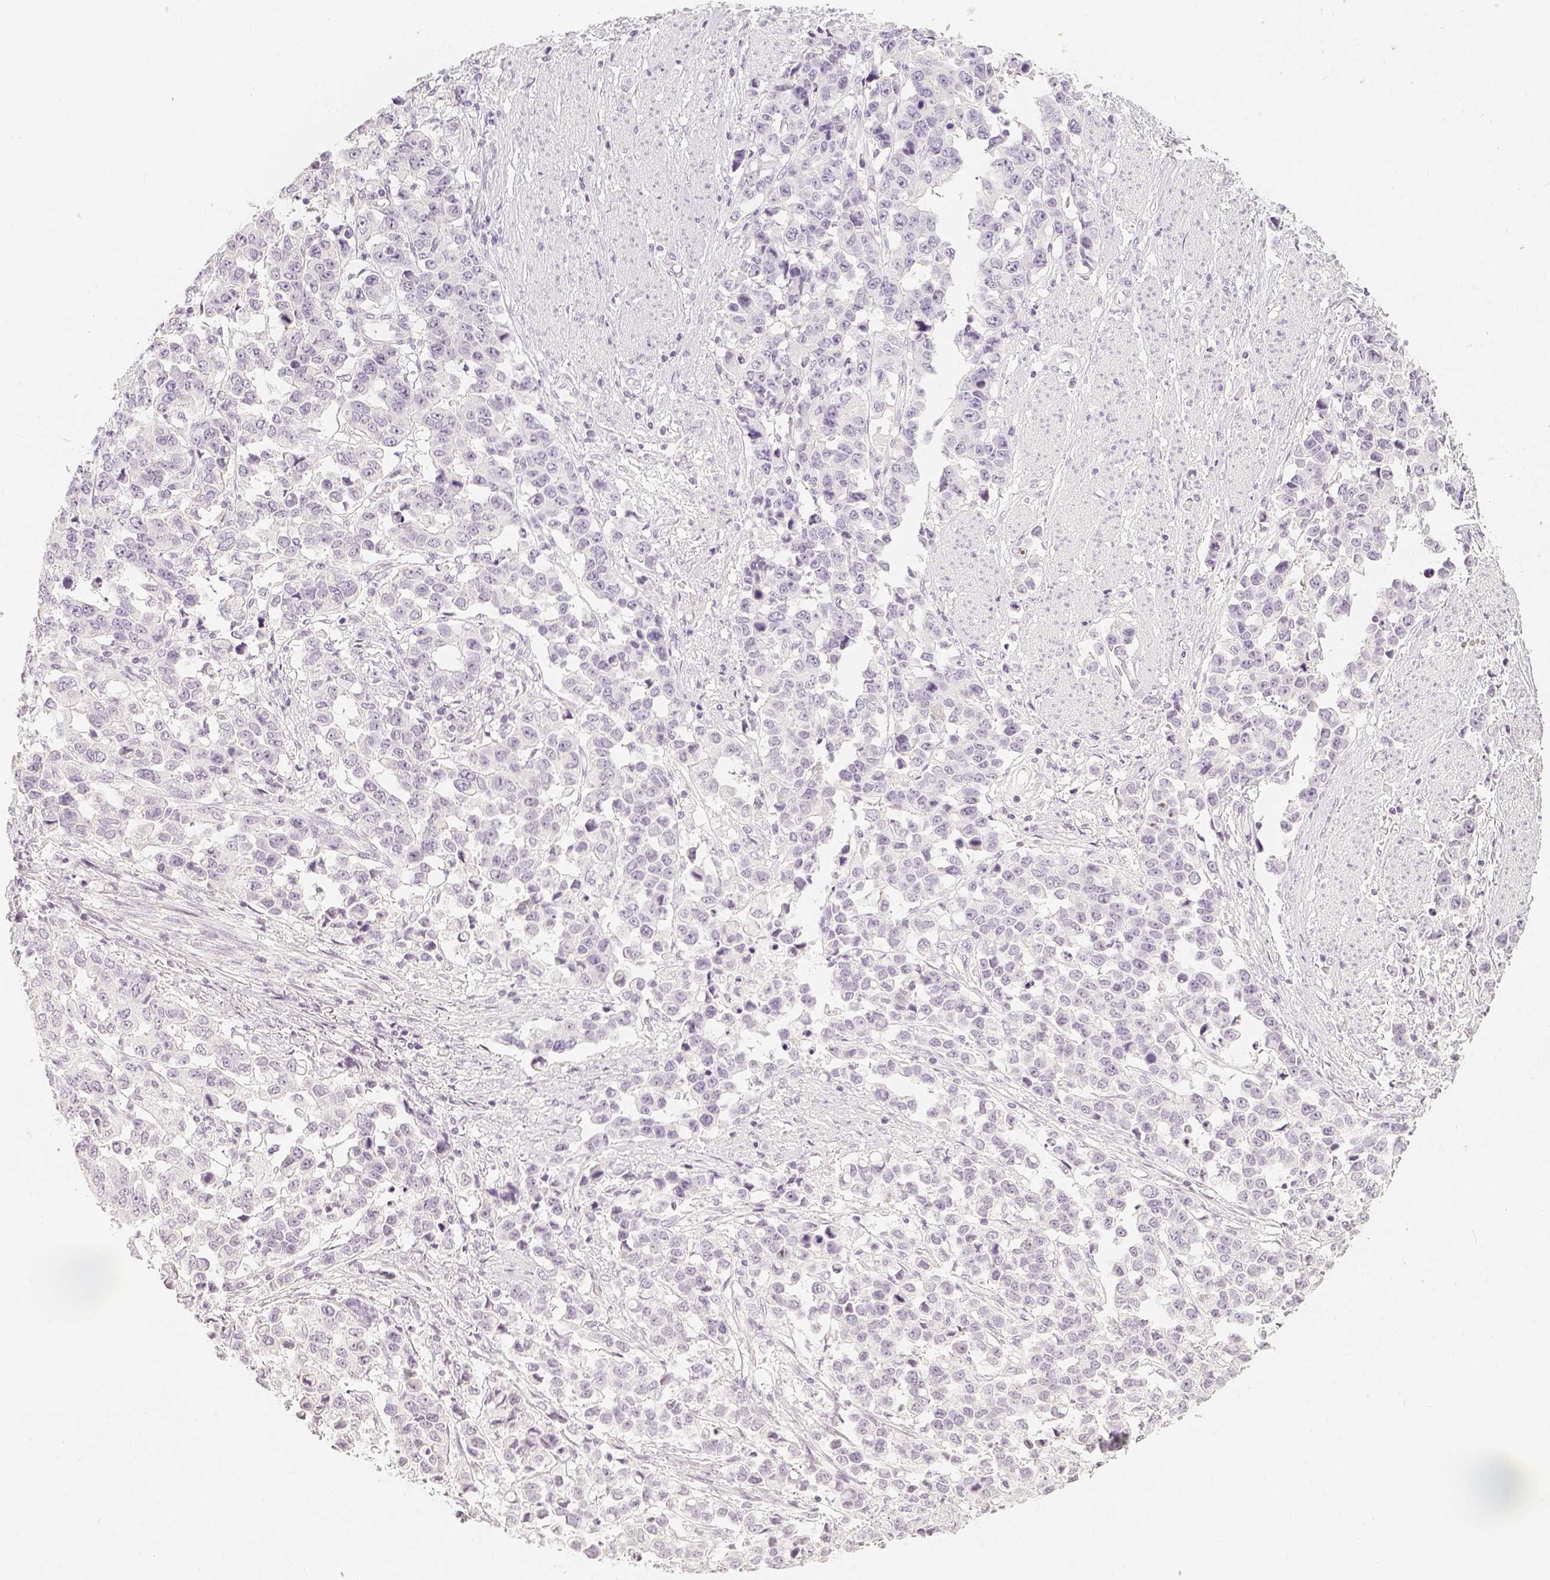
{"staining": {"intensity": "negative", "quantity": "none", "location": "none"}, "tissue": "stomach cancer", "cell_type": "Tumor cells", "image_type": "cancer", "snomed": [{"axis": "morphology", "description": "Adenocarcinoma, NOS"}, {"axis": "topography", "description": "Stomach, upper"}], "caption": "DAB immunohistochemical staining of adenocarcinoma (stomach) demonstrates no significant staining in tumor cells. Nuclei are stained in blue.", "gene": "SLC18A1", "patient": {"sex": "male", "age": 69}}